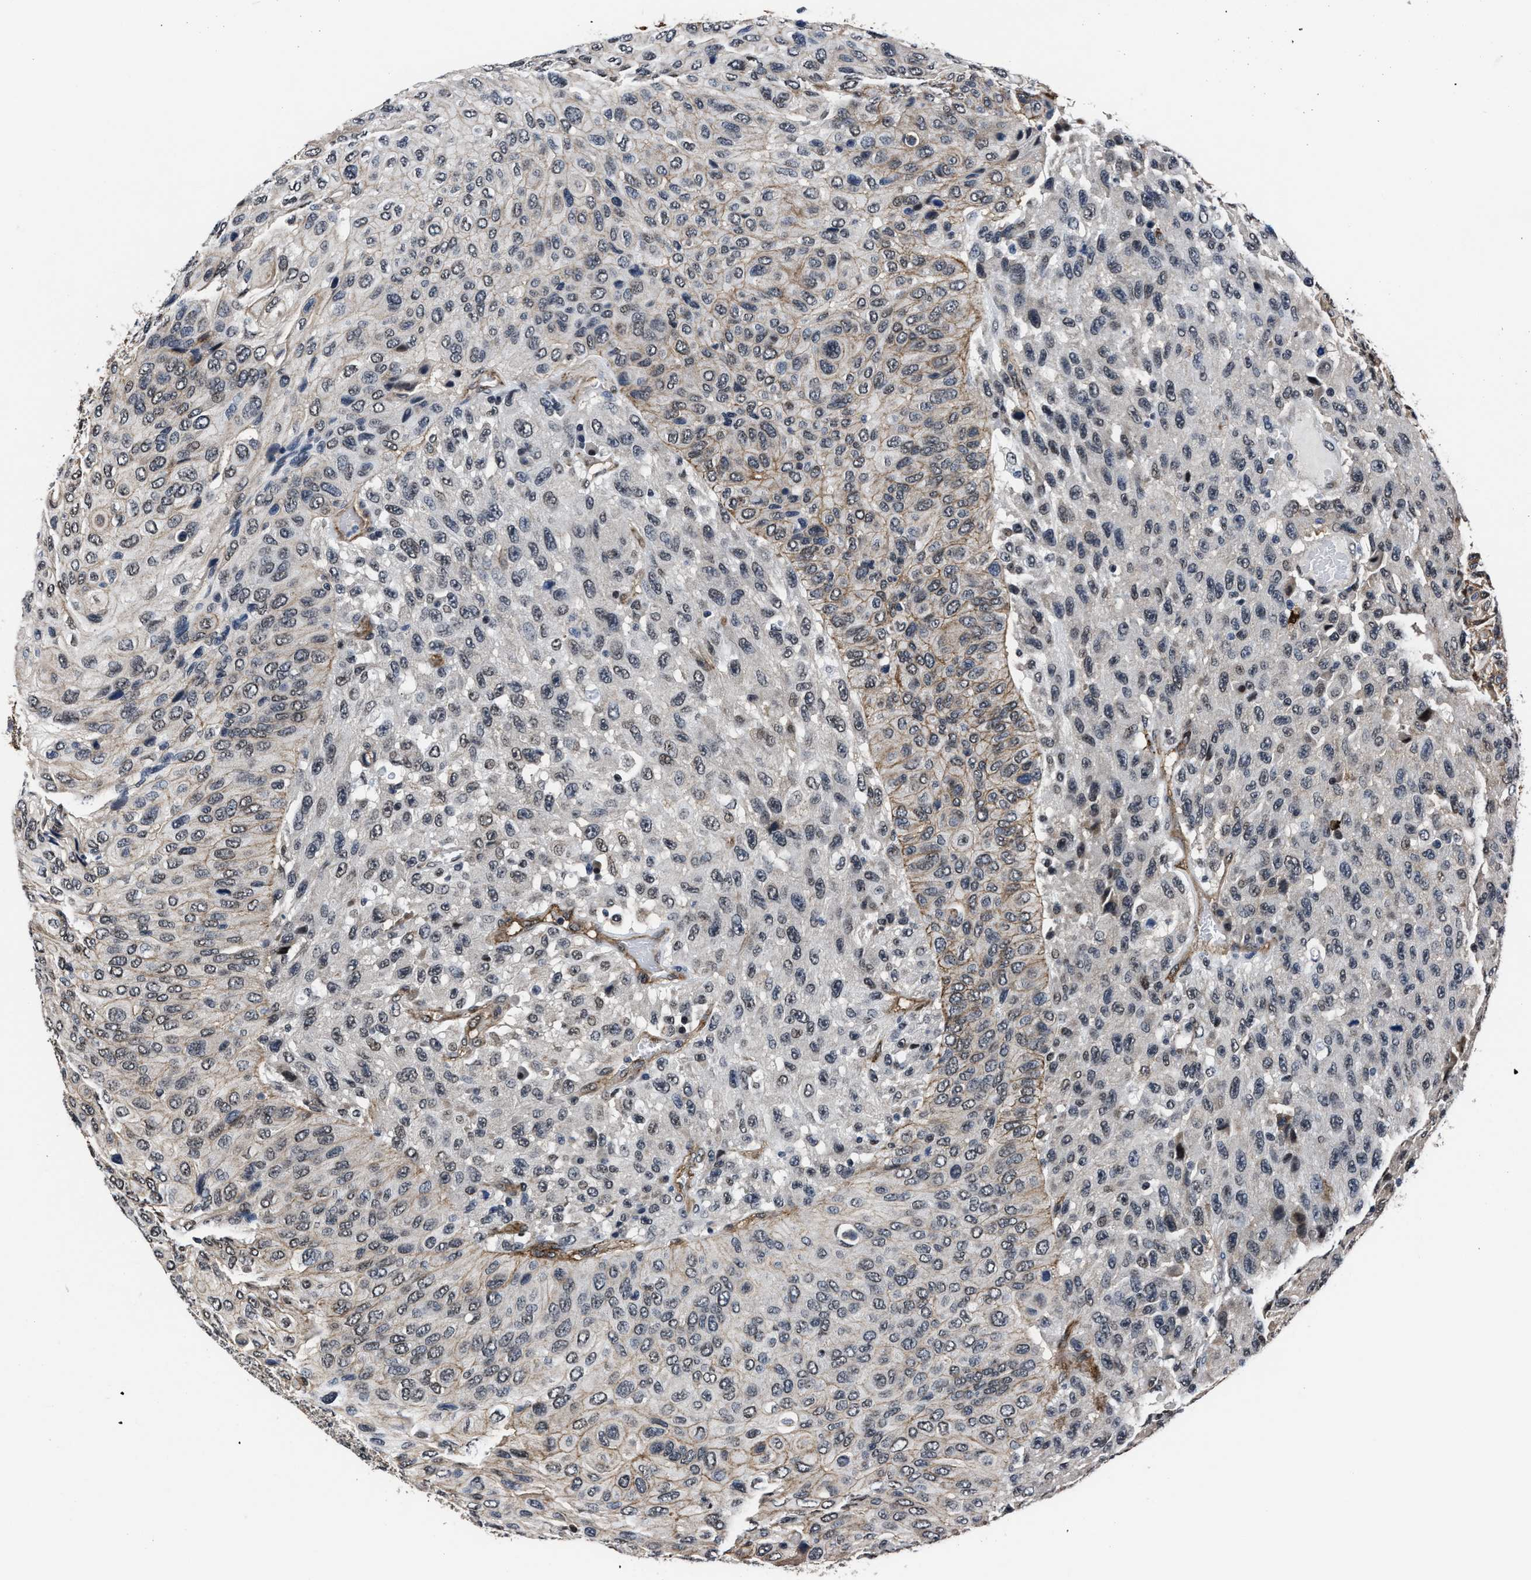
{"staining": {"intensity": "moderate", "quantity": "25%-75%", "location": "cytoplasmic/membranous"}, "tissue": "urothelial cancer", "cell_type": "Tumor cells", "image_type": "cancer", "snomed": [{"axis": "morphology", "description": "Urothelial carcinoma, High grade"}, {"axis": "topography", "description": "Urinary bladder"}], "caption": "Immunohistochemistry (DAB) staining of urothelial carcinoma (high-grade) demonstrates moderate cytoplasmic/membranous protein staining in approximately 25%-75% of tumor cells.", "gene": "MARCKSL1", "patient": {"sex": "male", "age": 66}}